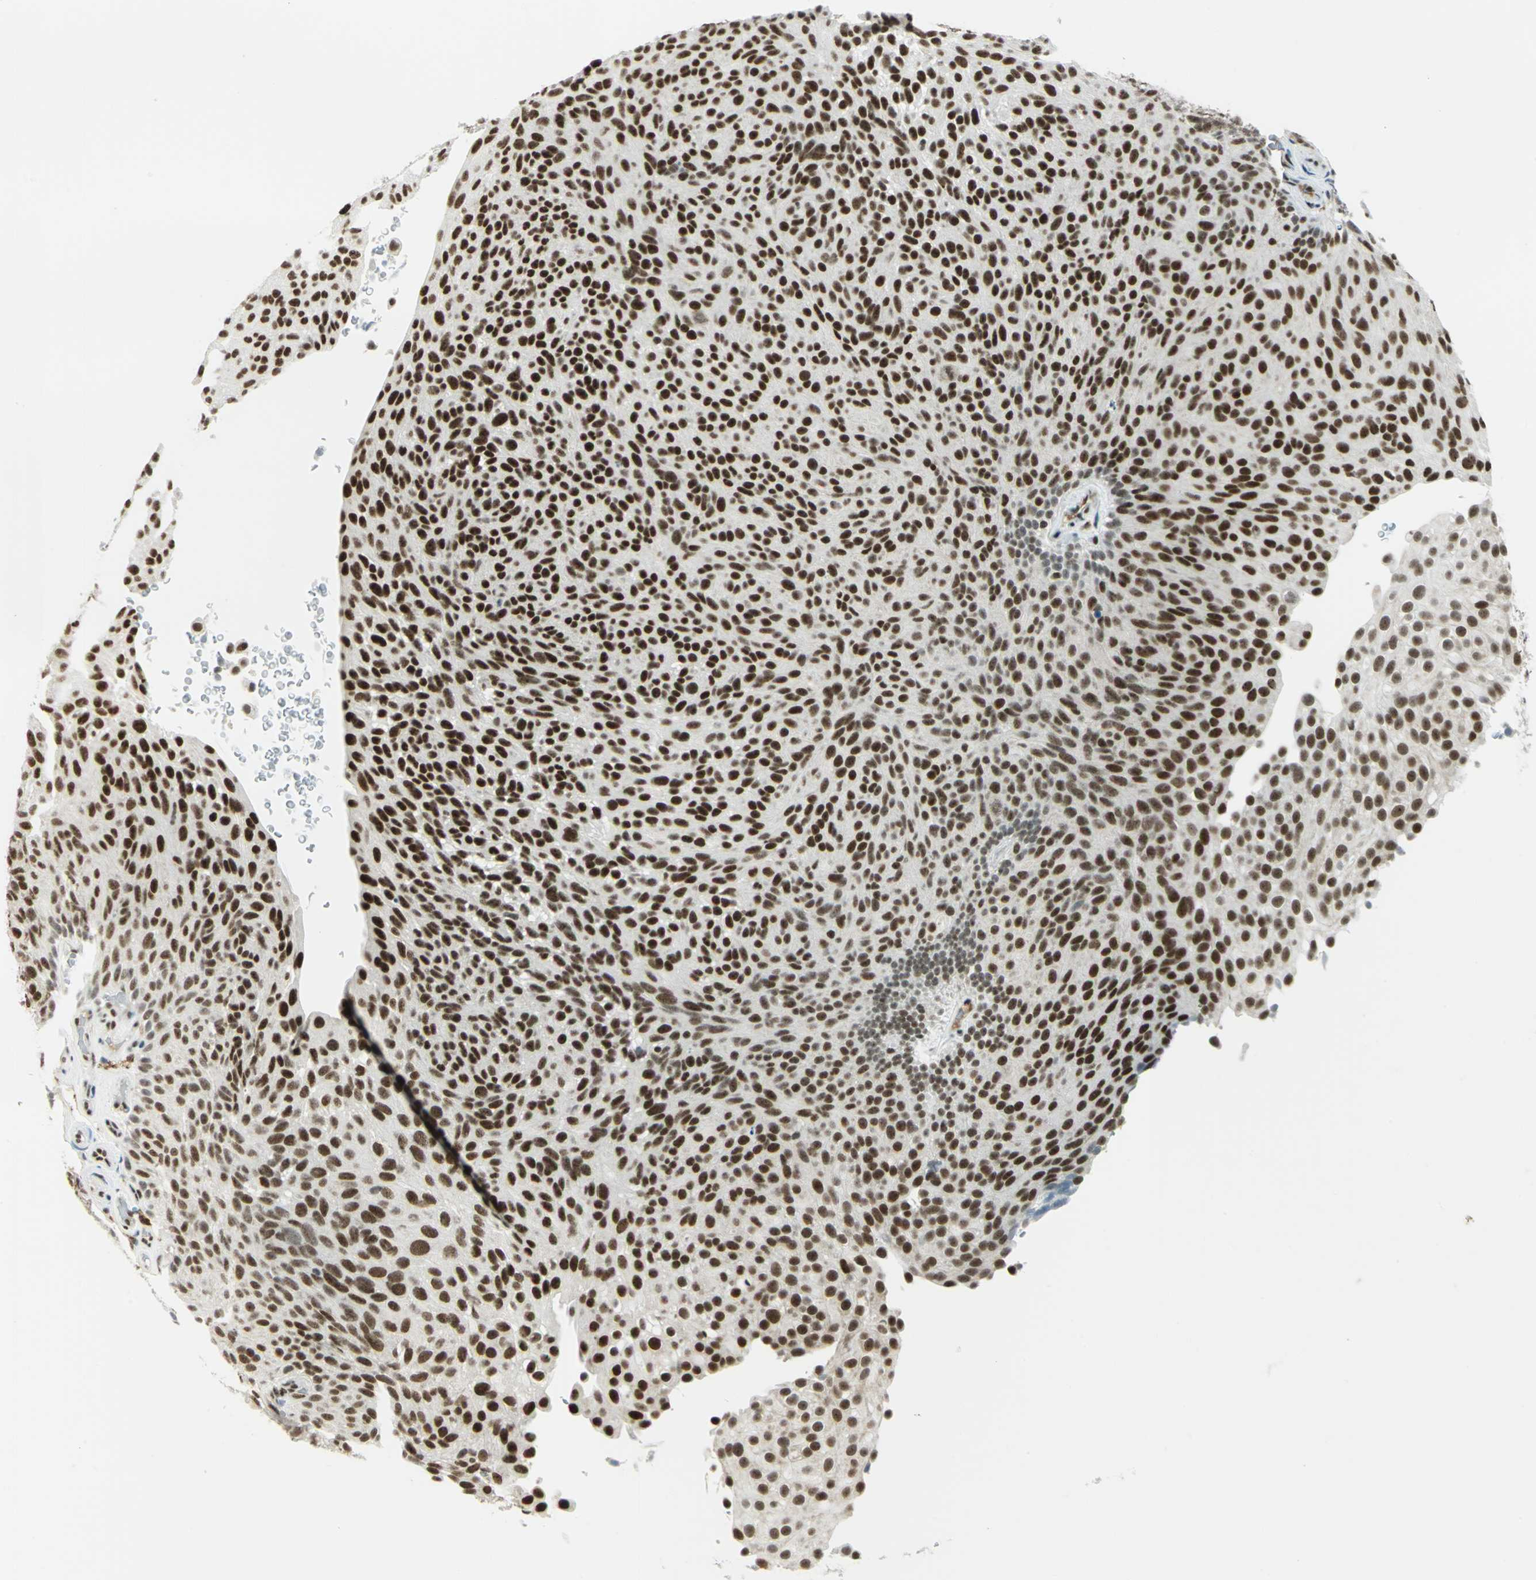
{"staining": {"intensity": "strong", "quantity": ">75%", "location": "nuclear"}, "tissue": "urothelial cancer", "cell_type": "Tumor cells", "image_type": "cancer", "snomed": [{"axis": "morphology", "description": "Urothelial carcinoma, Low grade"}, {"axis": "topography", "description": "Urinary bladder"}], "caption": "IHC staining of urothelial cancer, which exhibits high levels of strong nuclear expression in approximately >75% of tumor cells indicating strong nuclear protein expression. The staining was performed using DAB (brown) for protein detection and nuclei were counterstained in hematoxylin (blue).", "gene": "MTMR10", "patient": {"sex": "male", "age": 78}}